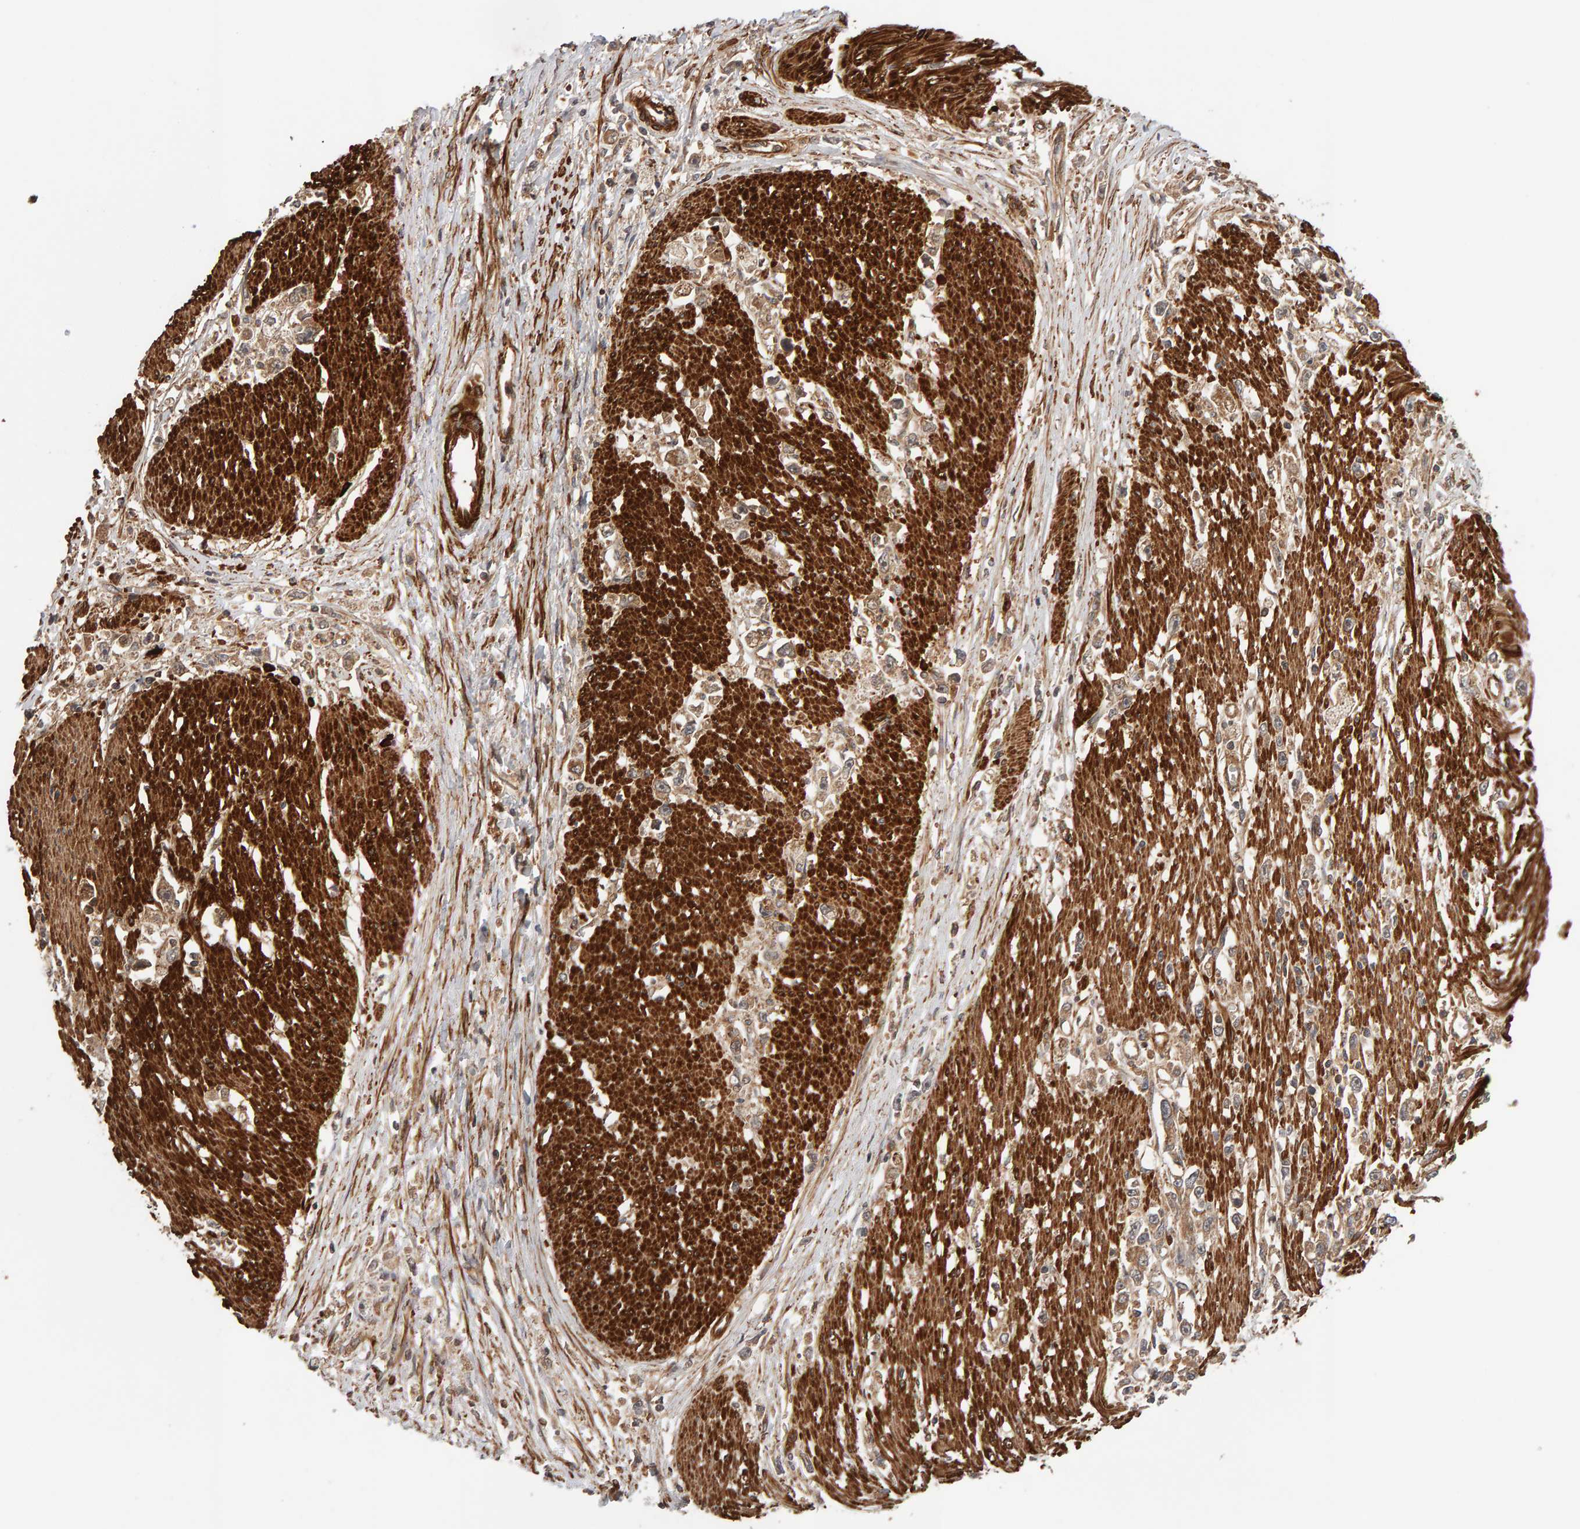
{"staining": {"intensity": "weak", "quantity": ">75%", "location": "cytoplasmic/membranous"}, "tissue": "stomach cancer", "cell_type": "Tumor cells", "image_type": "cancer", "snomed": [{"axis": "morphology", "description": "Adenocarcinoma, NOS"}, {"axis": "topography", "description": "Stomach"}], "caption": "IHC histopathology image of stomach cancer stained for a protein (brown), which displays low levels of weak cytoplasmic/membranous expression in about >75% of tumor cells.", "gene": "SYNRG", "patient": {"sex": "female", "age": 59}}